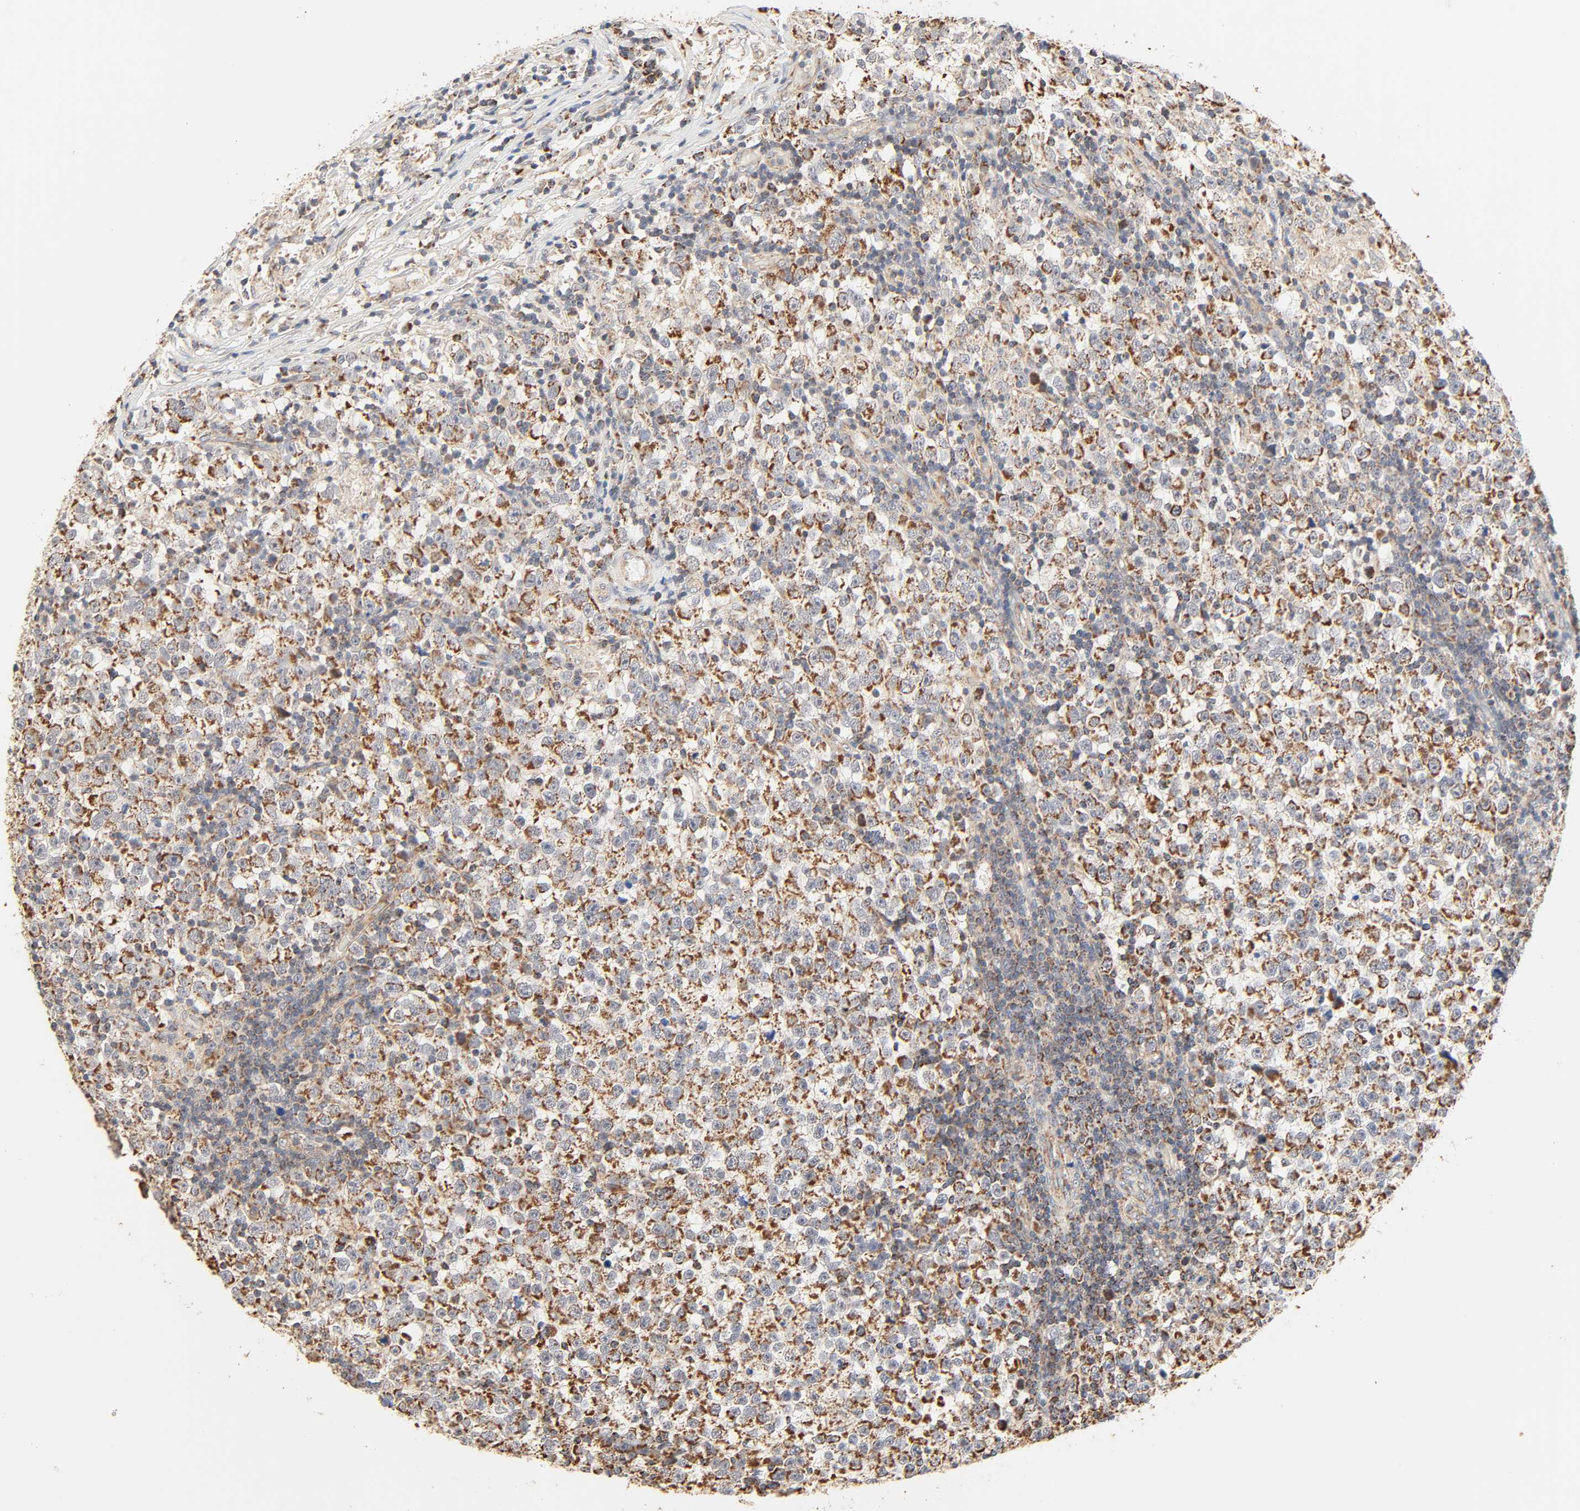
{"staining": {"intensity": "moderate", "quantity": ">75%", "location": "cytoplasmic/membranous"}, "tissue": "testis cancer", "cell_type": "Tumor cells", "image_type": "cancer", "snomed": [{"axis": "morphology", "description": "Seminoma, NOS"}, {"axis": "topography", "description": "Testis"}], "caption": "Immunohistochemical staining of seminoma (testis) reveals moderate cytoplasmic/membranous protein expression in about >75% of tumor cells.", "gene": "ZMAT5", "patient": {"sex": "male", "age": 43}}